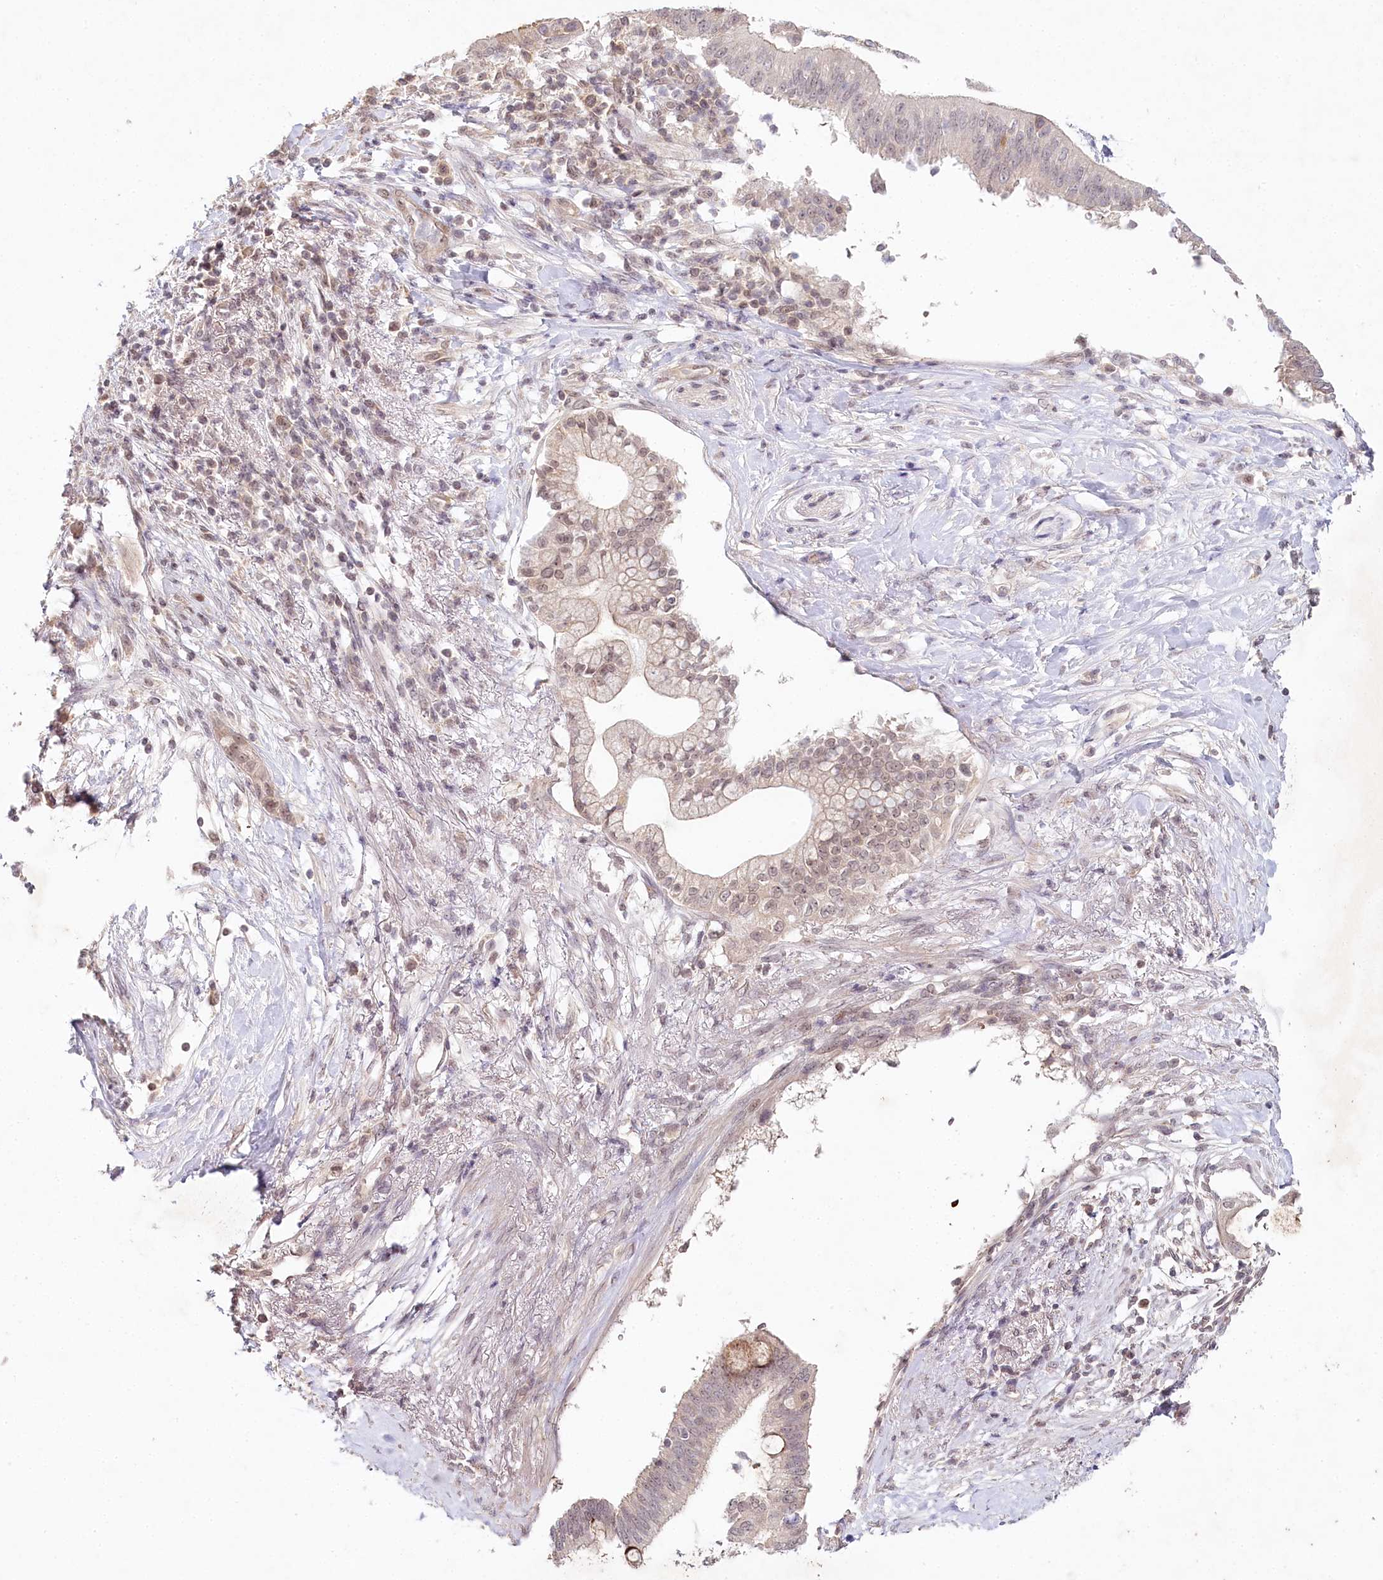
{"staining": {"intensity": "weak", "quantity": "25%-75%", "location": "cytoplasmic/membranous,nuclear"}, "tissue": "pancreatic cancer", "cell_type": "Tumor cells", "image_type": "cancer", "snomed": [{"axis": "morphology", "description": "Adenocarcinoma, NOS"}, {"axis": "topography", "description": "Pancreas"}], "caption": "Immunohistochemical staining of human pancreatic adenocarcinoma shows weak cytoplasmic/membranous and nuclear protein staining in about 25%-75% of tumor cells. Immunohistochemistry stains the protein of interest in brown and the nuclei are stained blue.", "gene": "AMTN", "patient": {"sex": "male", "age": 68}}